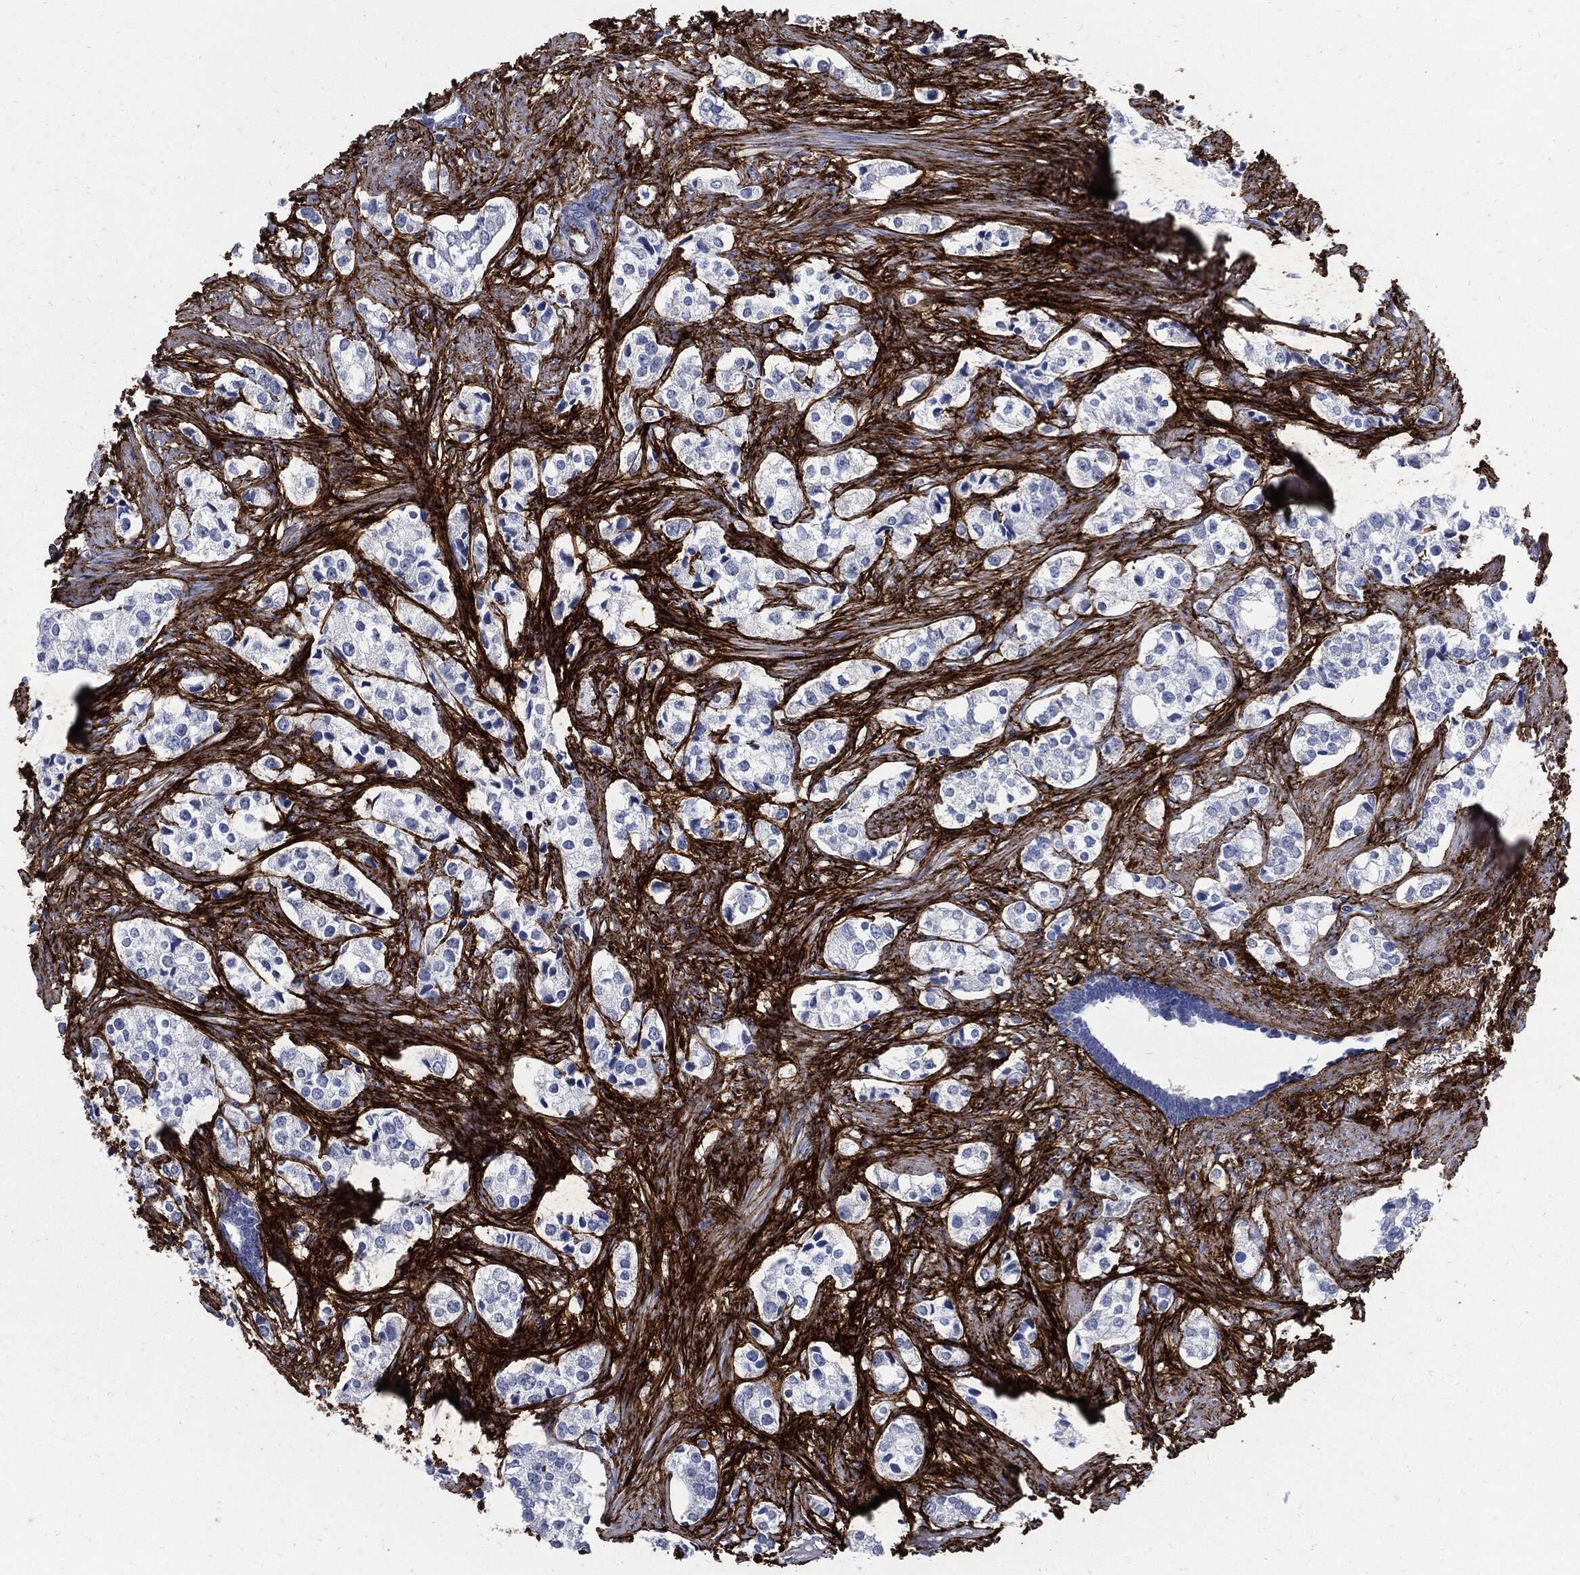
{"staining": {"intensity": "negative", "quantity": "none", "location": "none"}, "tissue": "prostate cancer", "cell_type": "Tumor cells", "image_type": "cancer", "snomed": [{"axis": "morphology", "description": "Adenocarcinoma, NOS"}, {"axis": "topography", "description": "Prostate and seminal vesicle, NOS"}], "caption": "There is no significant positivity in tumor cells of prostate cancer.", "gene": "FBN1", "patient": {"sex": "male", "age": 63}}